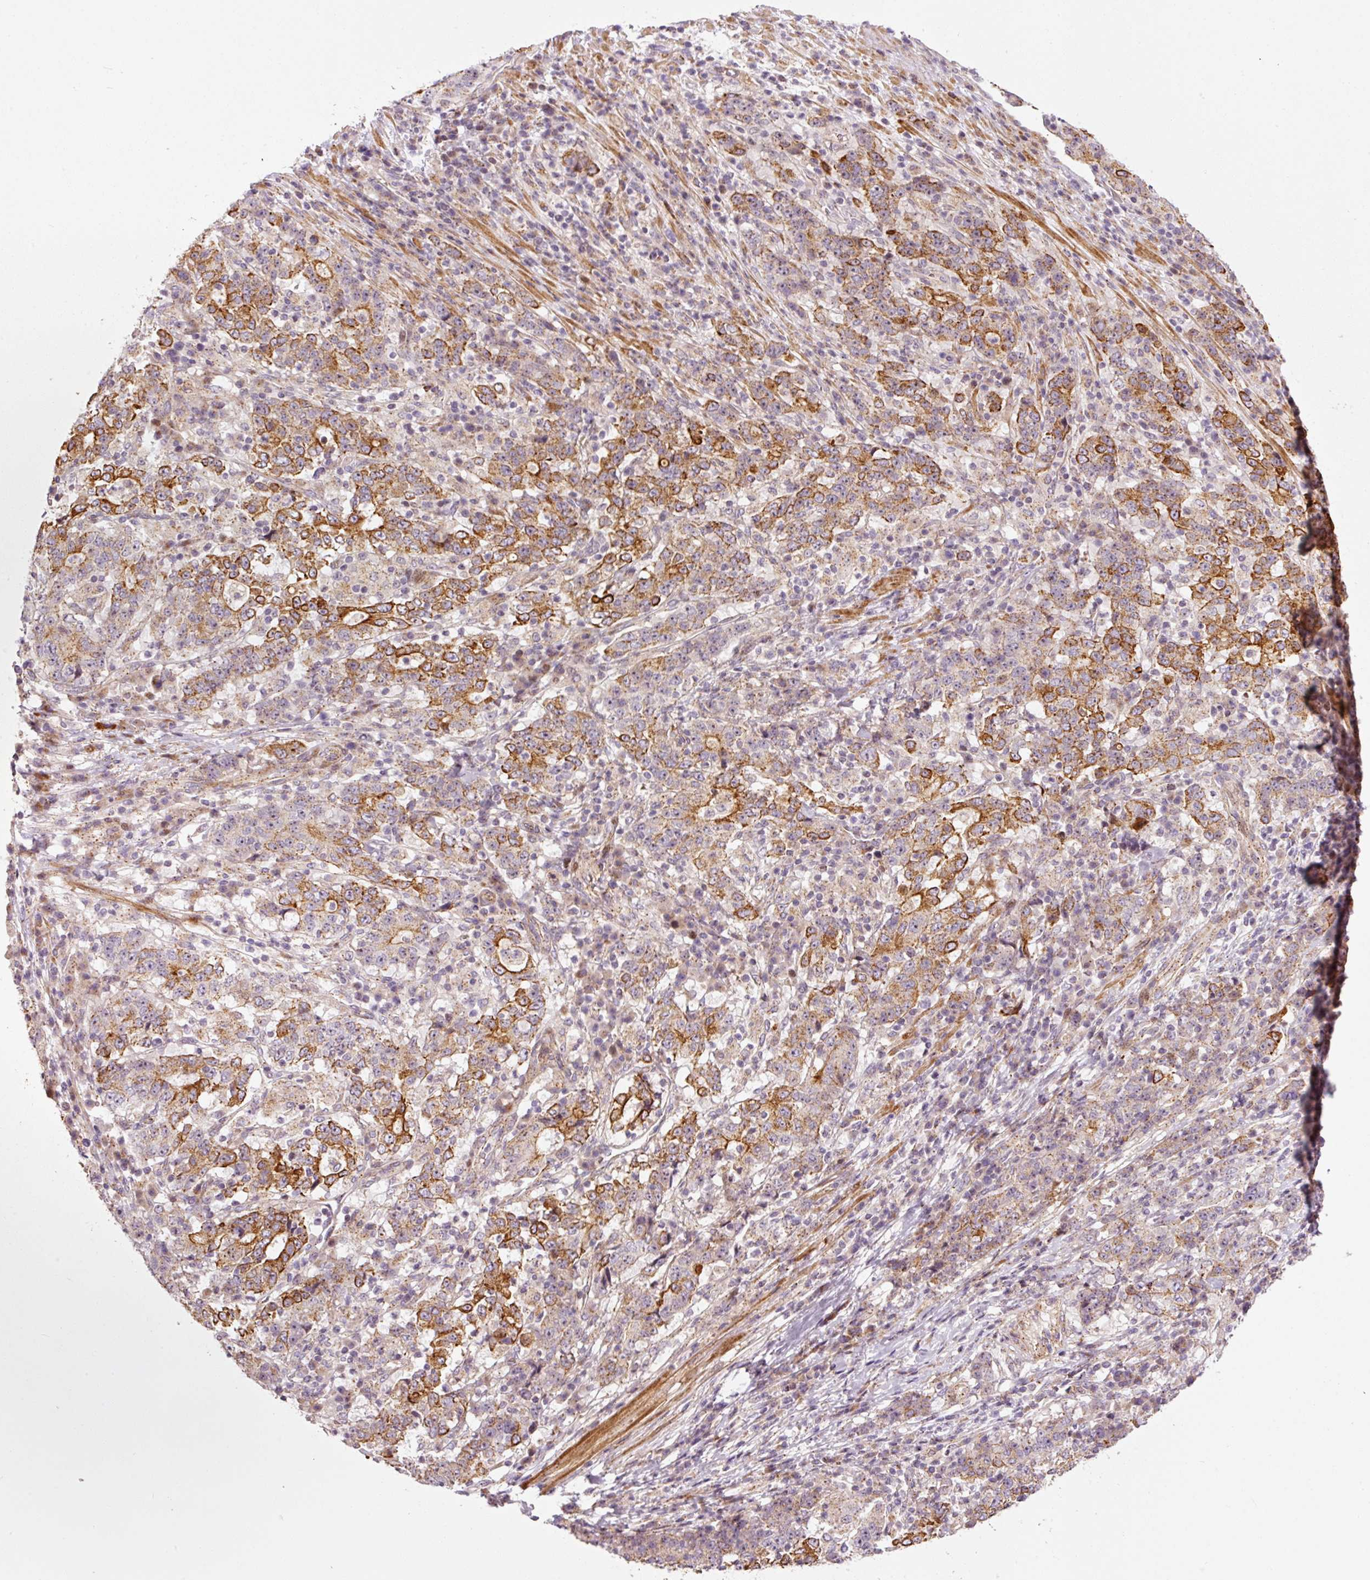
{"staining": {"intensity": "strong", "quantity": "25%-75%", "location": "cytoplasmic/membranous"}, "tissue": "stomach cancer", "cell_type": "Tumor cells", "image_type": "cancer", "snomed": [{"axis": "morphology", "description": "Adenocarcinoma, NOS"}, {"axis": "topography", "description": "Stomach"}], "caption": "Stomach adenocarcinoma stained for a protein (brown) shows strong cytoplasmic/membranous positive expression in about 25%-75% of tumor cells.", "gene": "ANKRD20A1", "patient": {"sex": "male", "age": 59}}